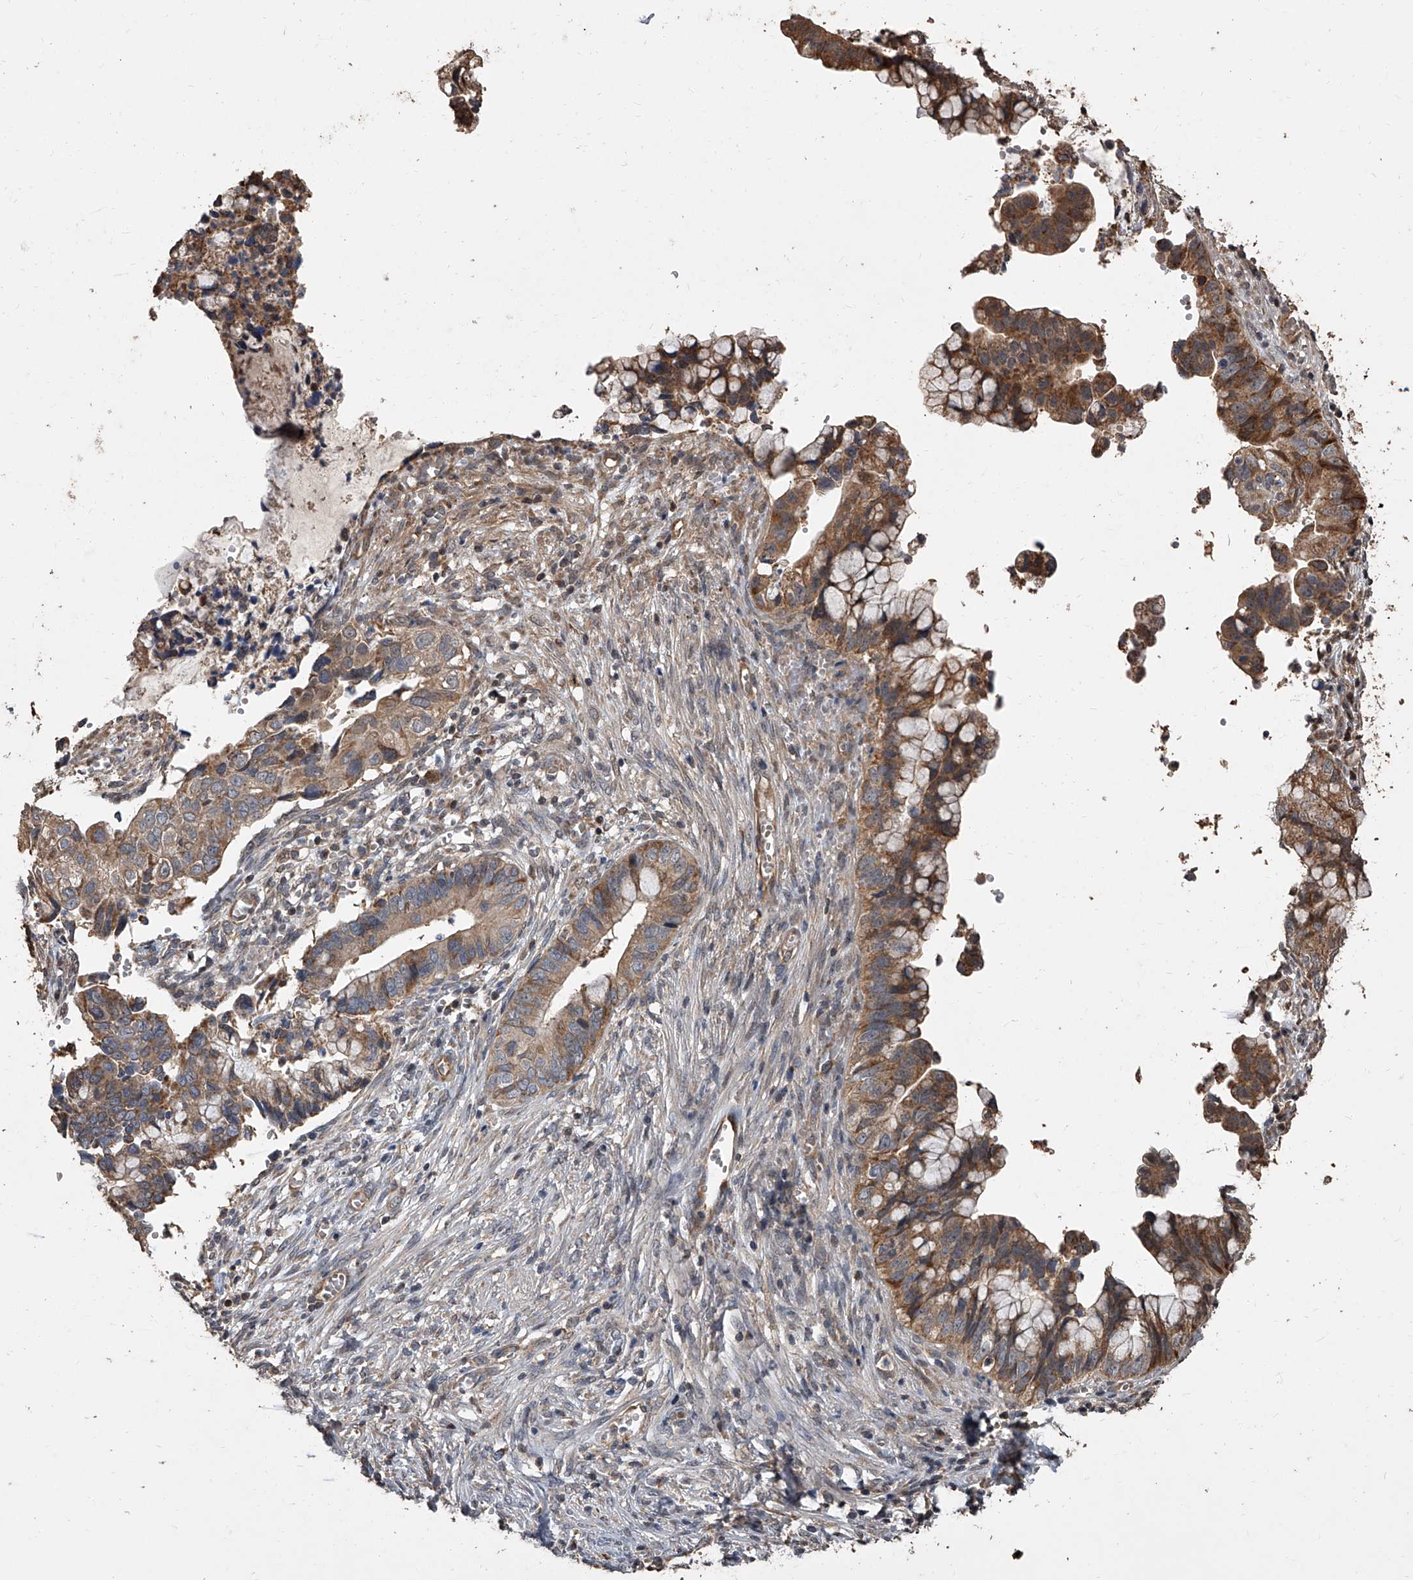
{"staining": {"intensity": "moderate", "quantity": ">75%", "location": "cytoplasmic/membranous"}, "tissue": "cervical cancer", "cell_type": "Tumor cells", "image_type": "cancer", "snomed": [{"axis": "morphology", "description": "Adenocarcinoma, NOS"}, {"axis": "topography", "description": "Cervix"}], "caption": "The image displays immunohistochemical staining of cervical cancer (adenocarcinoma). There is moderate cytoplasmic/membranous staining is appreciated in about >75% of tumor cells.", "gene": "LTV1", "patient": {"sex": "female", "age": 44}}